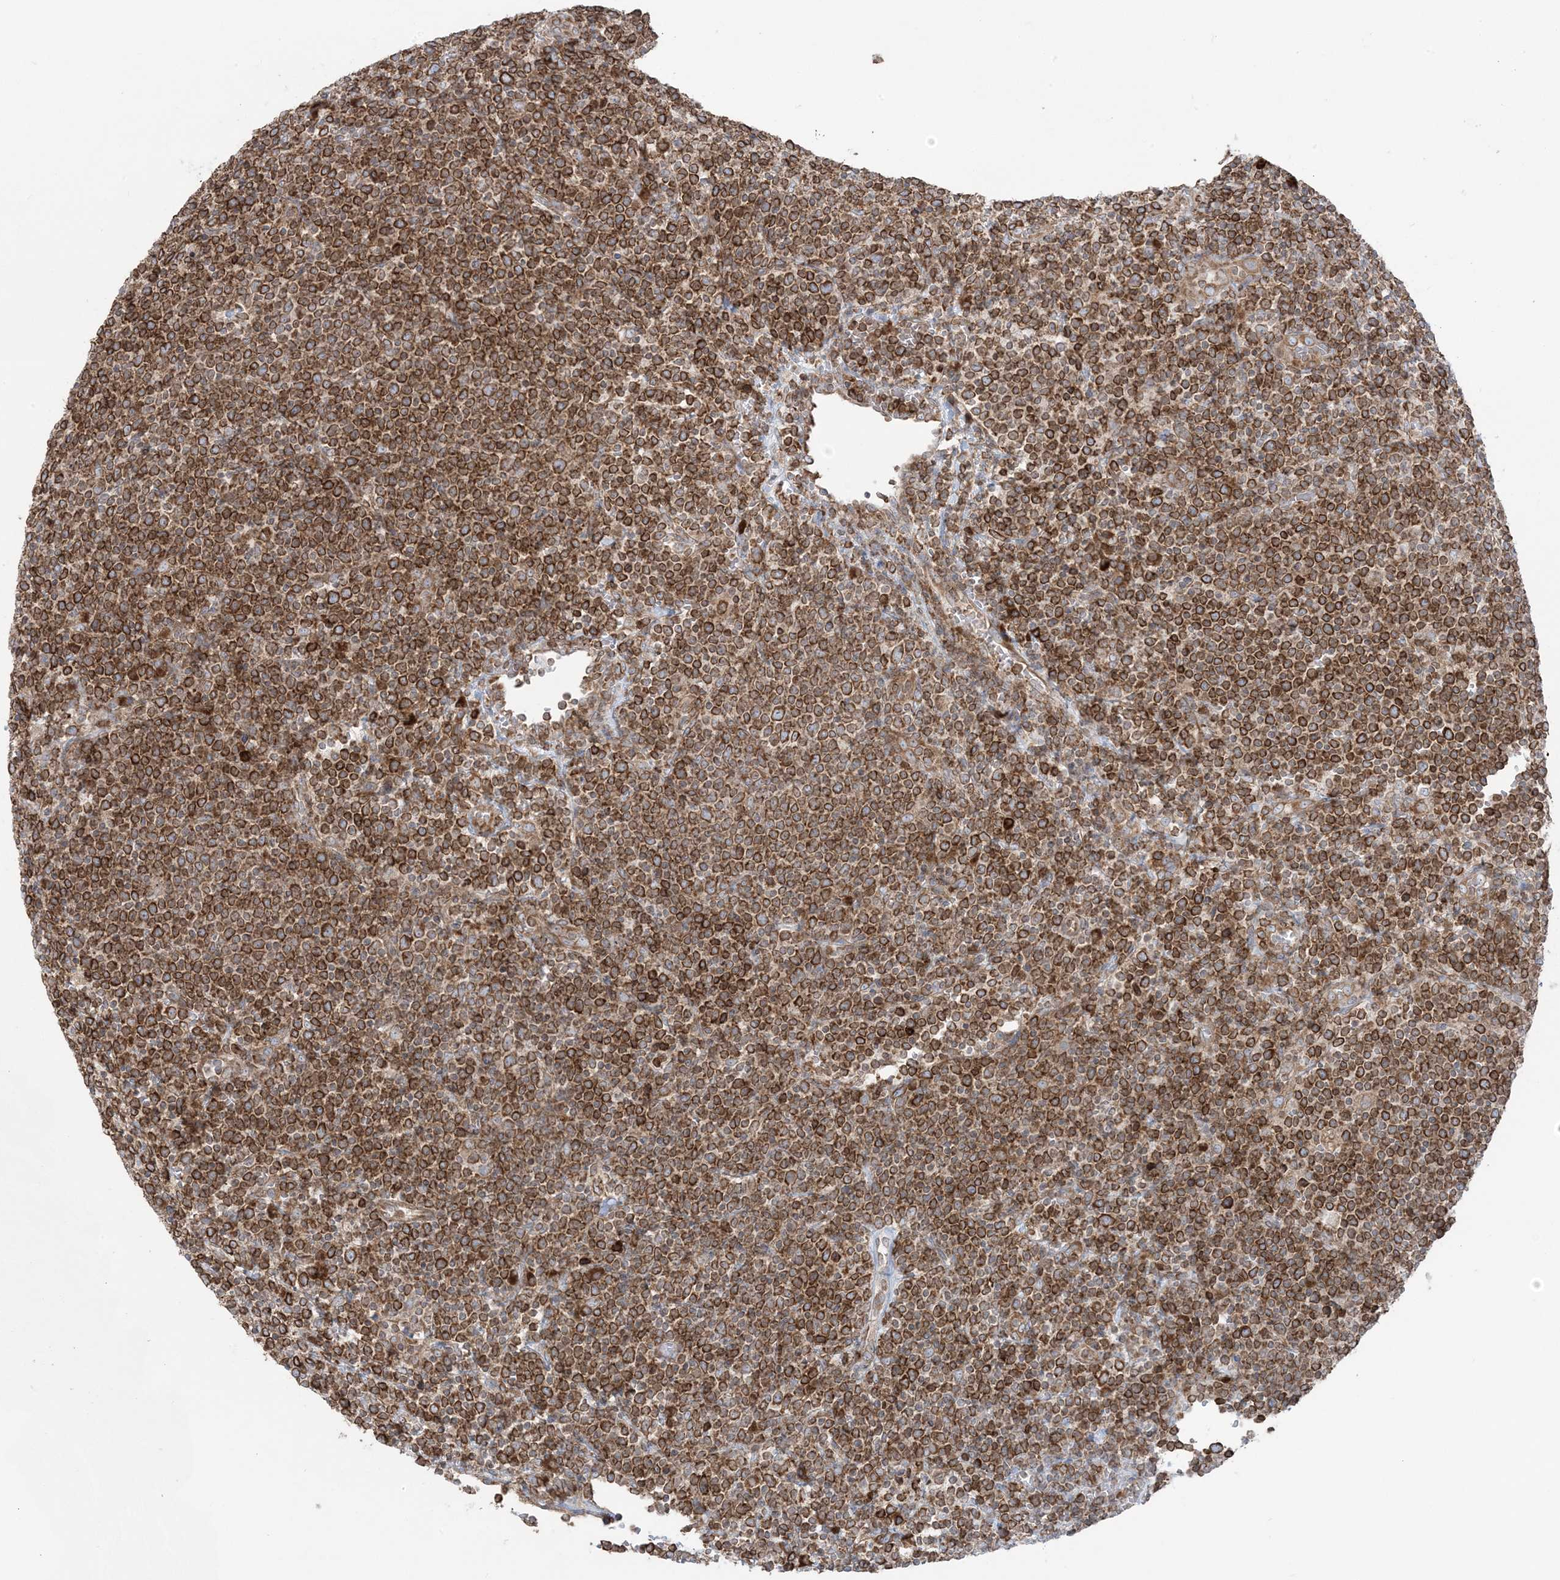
{"staining": {"intensity": "strong", "quantity": ">75%", "location": "cytoplasmic/membranous"}, "tissue": "lymphoma", "cell_type": "Tumor cells", "image_type": "cancer", "snomed": [{"axis": "morphology", "description": "Malignant lymphoma, non-Hodgkin's type, High grade"}, {"axis": "topography", "description": "Lymph node"}], "caption": "Immunohistochemistry micrograph of neoplastic tissue: lymphoma stained using IHC displays high levels of strong protein expression localized specifically in the cytoplasmic/membranous of tumor cells, appearing as a cytoplasmic/membranous brown color.", "gene": "UBXN4", "patient": {"sex": "male", "age": 61}}